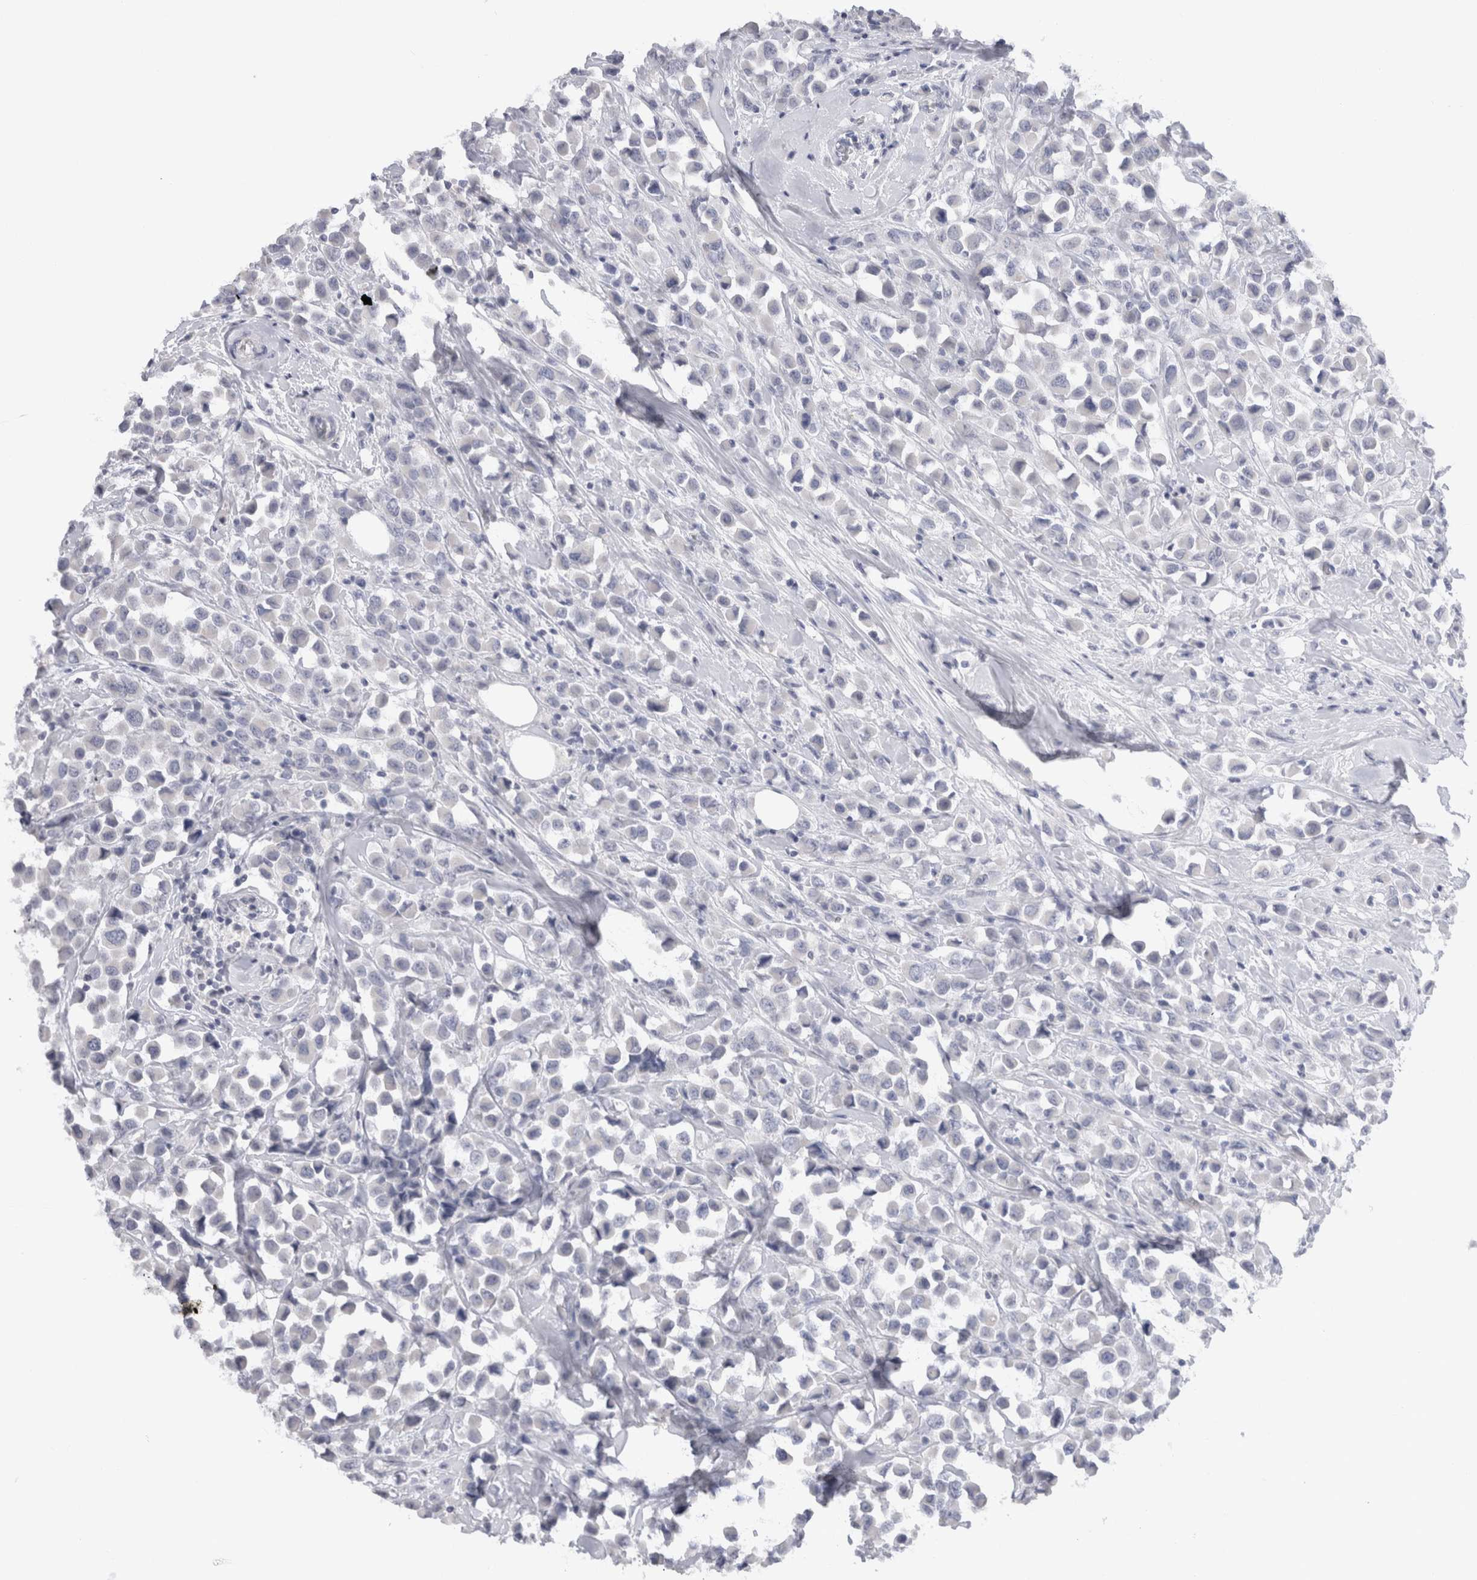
{"staining": {"intensity": "negative", "quantity": "none", "location": "none"}, "tissue": "breast cancer", "cell_type": "Tumor cells", "image_type": "cancer", "snomed": [{"axis": "morphology", "description": "Duct carcinoma"}, {"axis": "topography", "description": "Breast"}], "caption": "IHC micrograph of breast cancer stained for a protein (brown), which exhibits no positivity in tumor cells. The staining was performed using DAB (3,3'-diaminobenzidine) to visualize the protein expression in brown, while the nuclei were stained in blue with hematoxylin (Magnification: 20x).", "gene": "C9orf50", "patient": {"sex": "female", "age": 61}}